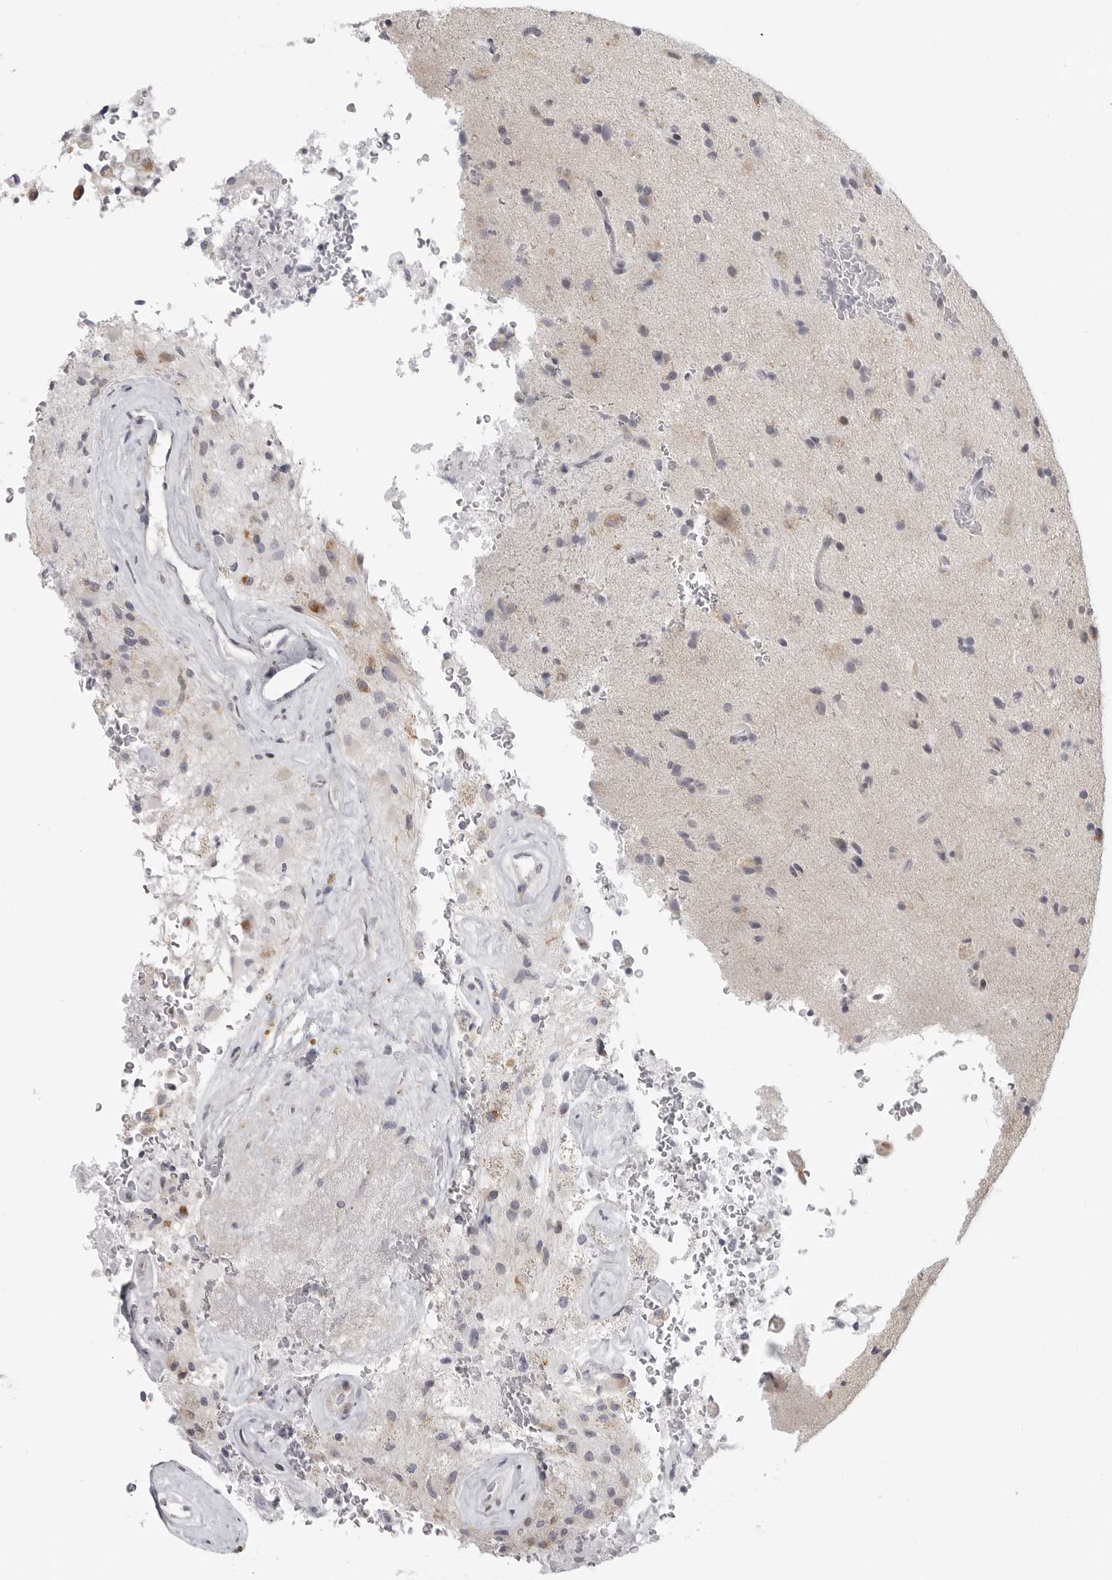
{"staining": {"intensity": "moderate", "quantity": "<25%", "location": "cytoplasmic/membranous"}, "tissue": "glioma", "cell_type": "Tumor cells", "image_type": "cancer", "snomed": [{"axis": "morphology", "description": "Glioma, malignant, High grade"}, {"axis": "topography", "description": "Brain"}], "caption": "About <25% of tumor cells in human malignant glioma (high-grade) exhibit moderate cytoplasmic/membranous protein staining as visualized by brown immunohistochemical staining.", "gene": "MAP7D1", "patient": {"sex": "male", "age": 72}}